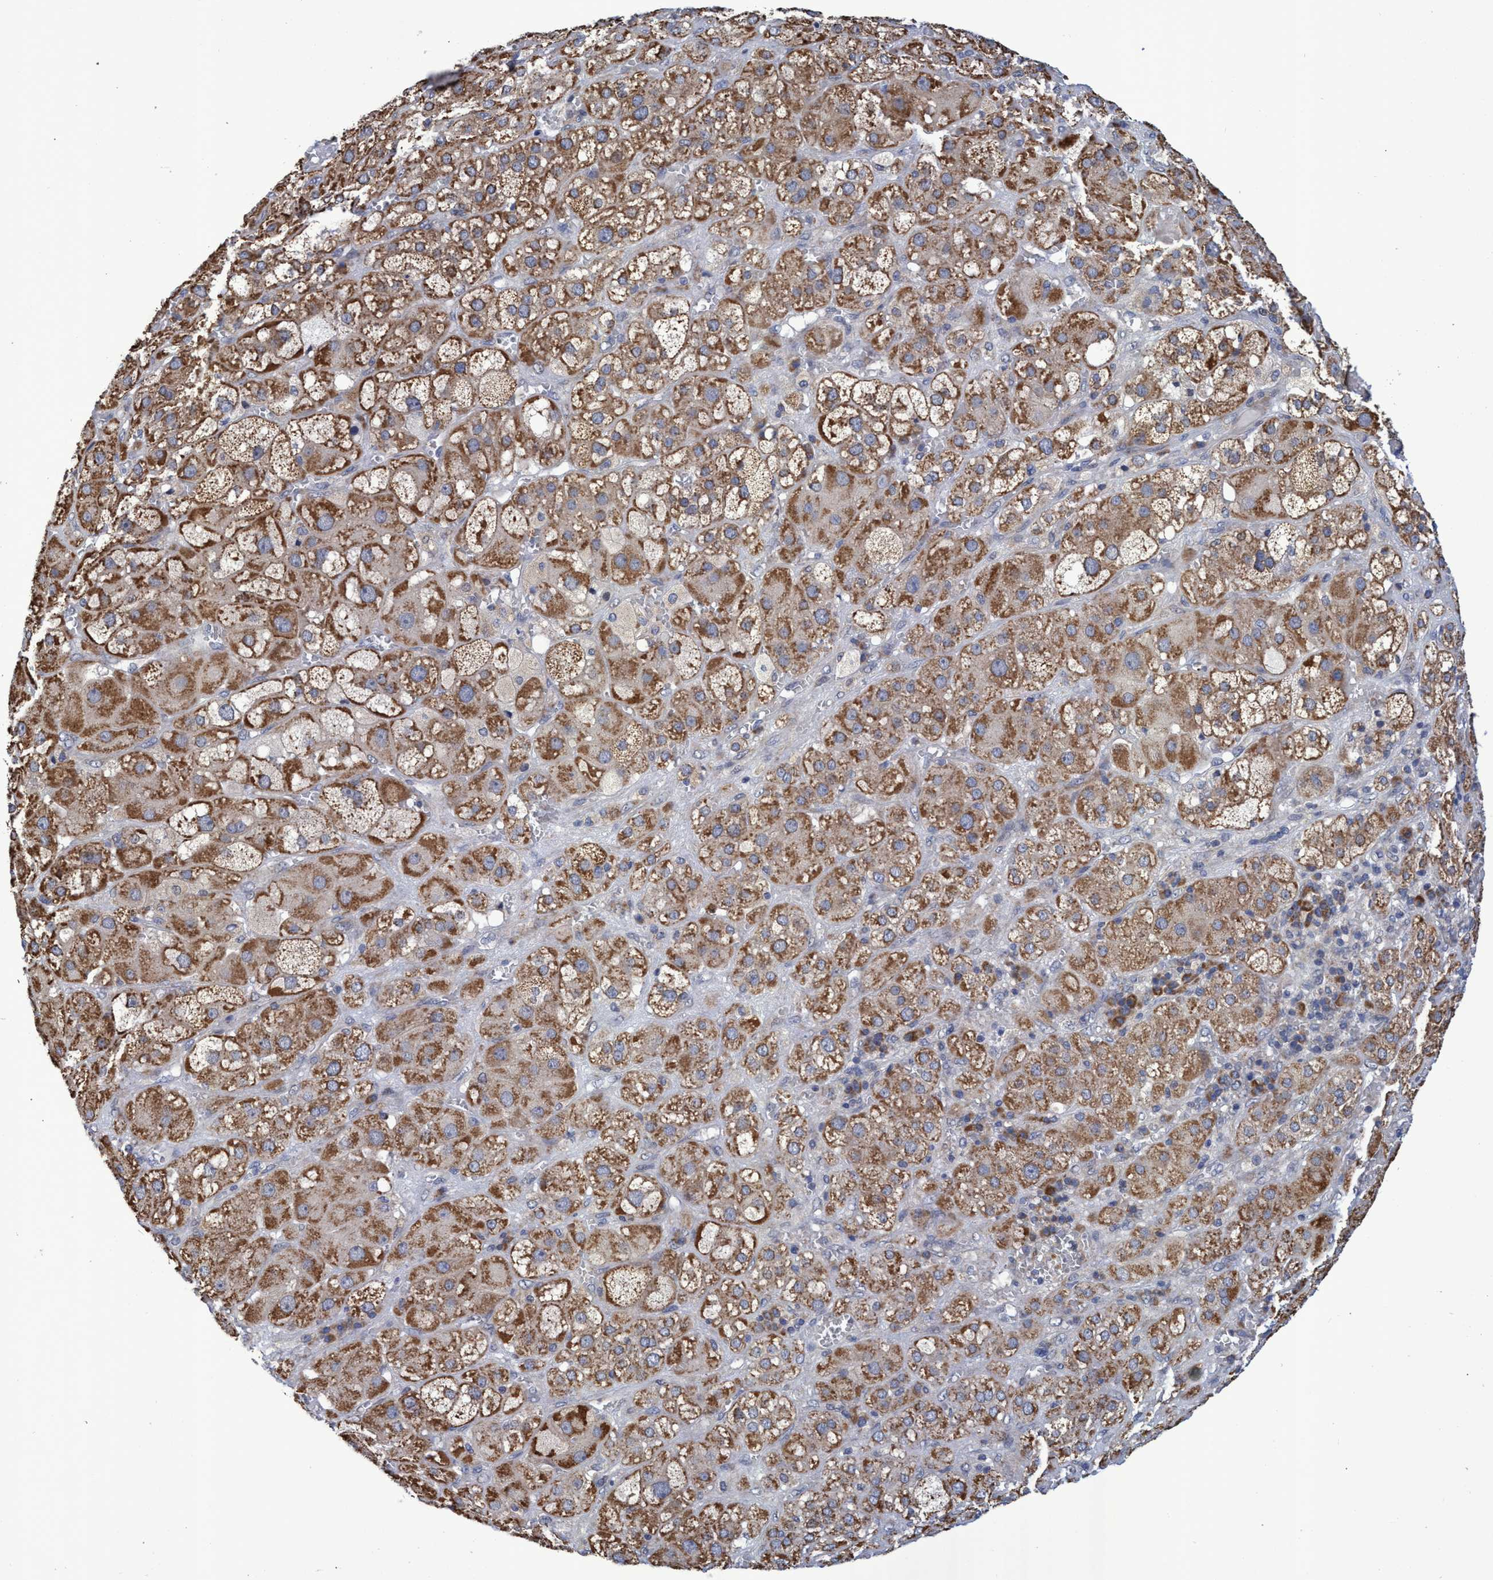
{"staining": {"intensity": "moderate", "quantity": ">75%", "location": "cytoplasmic/membranous"}, "tissue": "adrenal gland", "cell_type": "Glandular cells", "image_type": "normal", "snomed": [{"axis": "morphology", "description": "Normal tissue, NOS"}, {"axis": "topography", "description": "Adrenal gland"}], "caption": "Immunohistochemical staining of benign adrenal gland displays medium levels of moderate cytoplasmic/membranous positivity in approximately >75% of glandular cells.", "gene": "NAT16", "patient": {"sex": "female", "age": 47}}